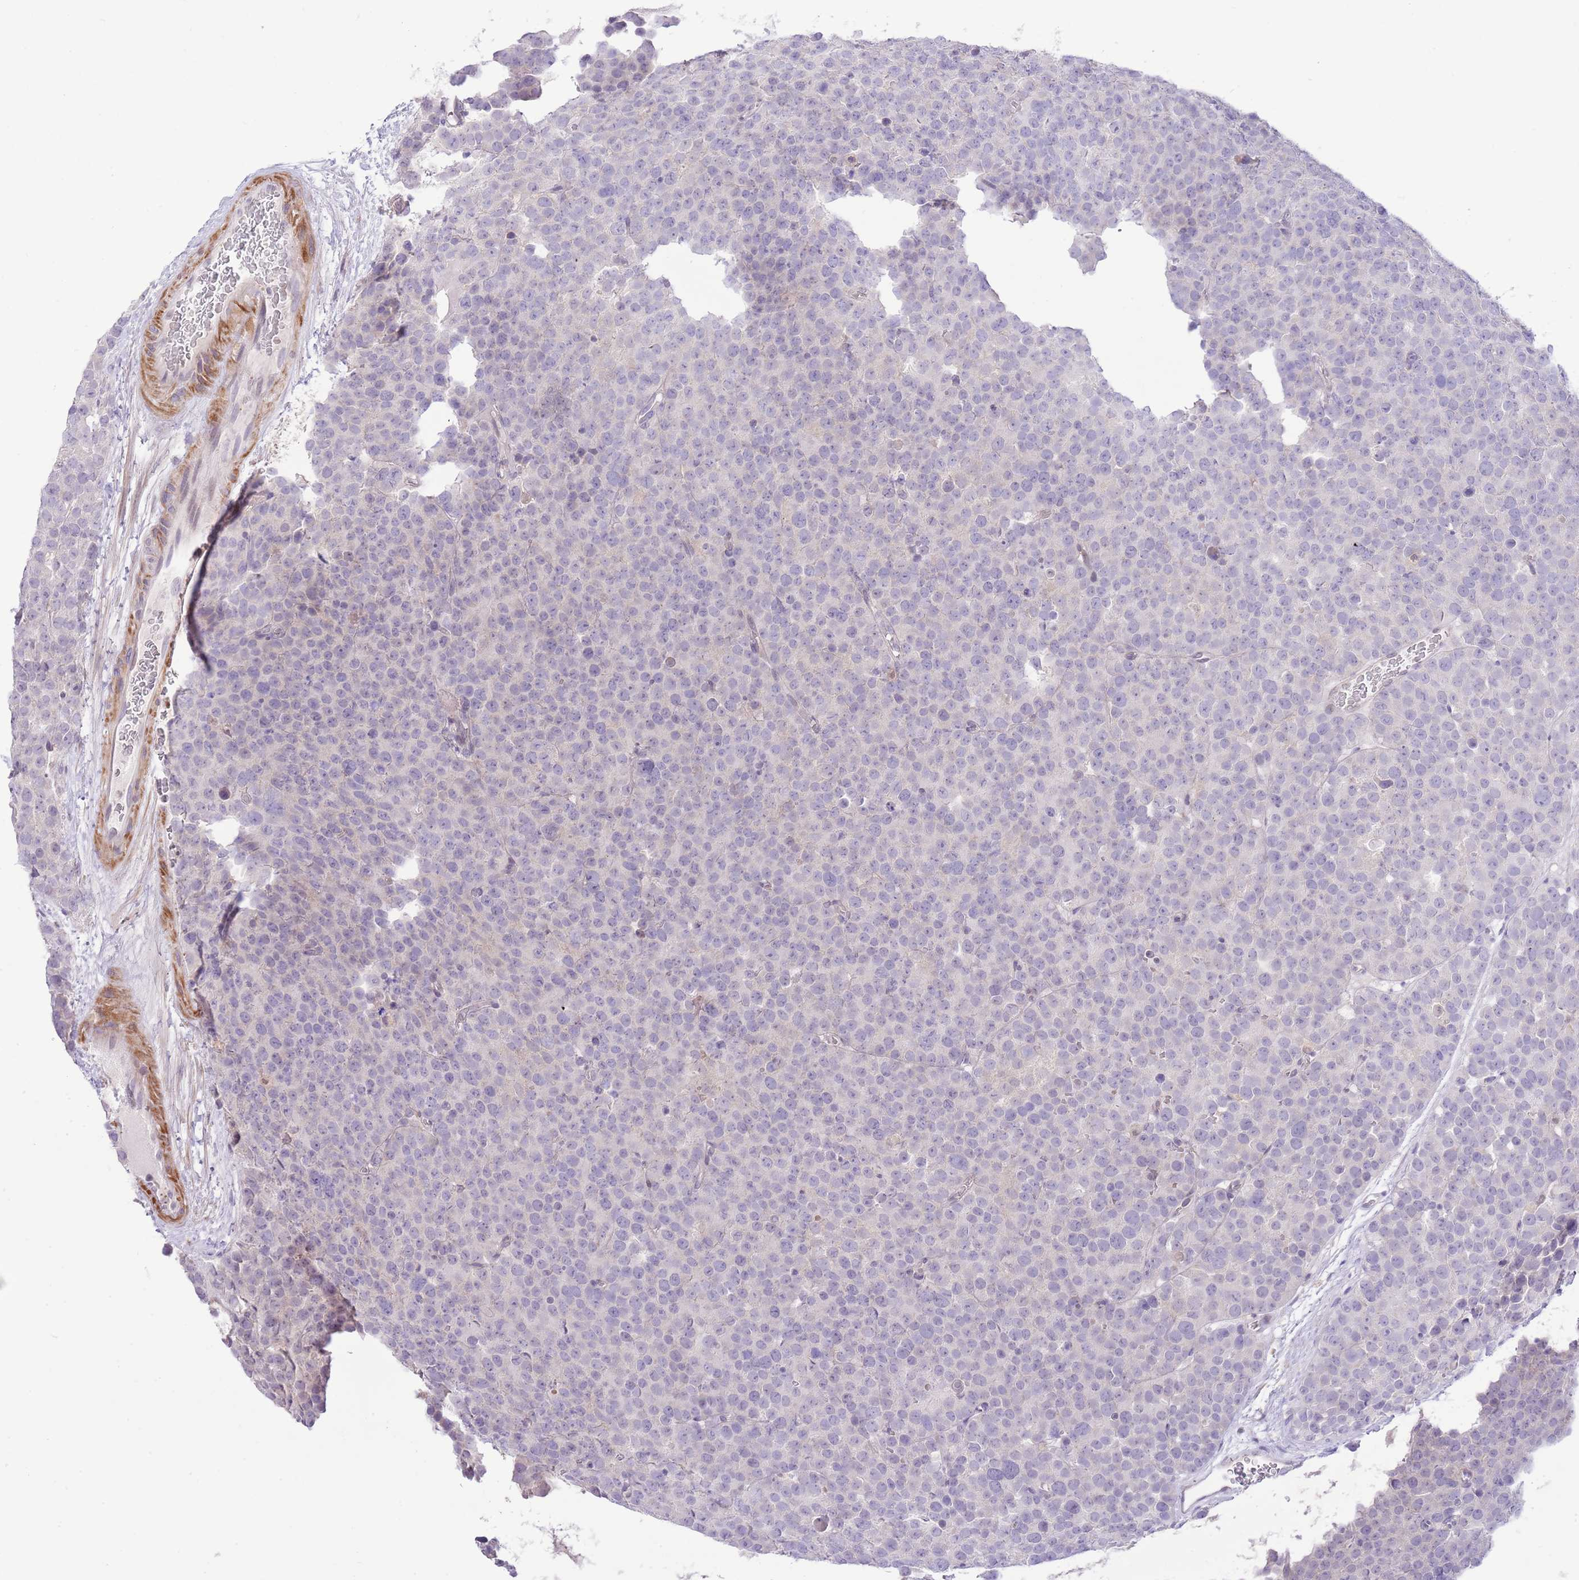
{"staining": {"intensity": "negative", "quantity": "none", "location": "none"}, "tissue": "testis cancer", "cell_type": "Tumor cells", "image_type": "cancer", "snomed": [{"axis": "morphology", "description": "Seminoma, NOS"}, {"axis": "topography", "description": "Testis"}], "caption": "Testis cancer was stained to show a protein in brown. There is no significant staining in tumor cells.", "gene": "GALK2", "patient": {"sex": "male", "age": 71}}